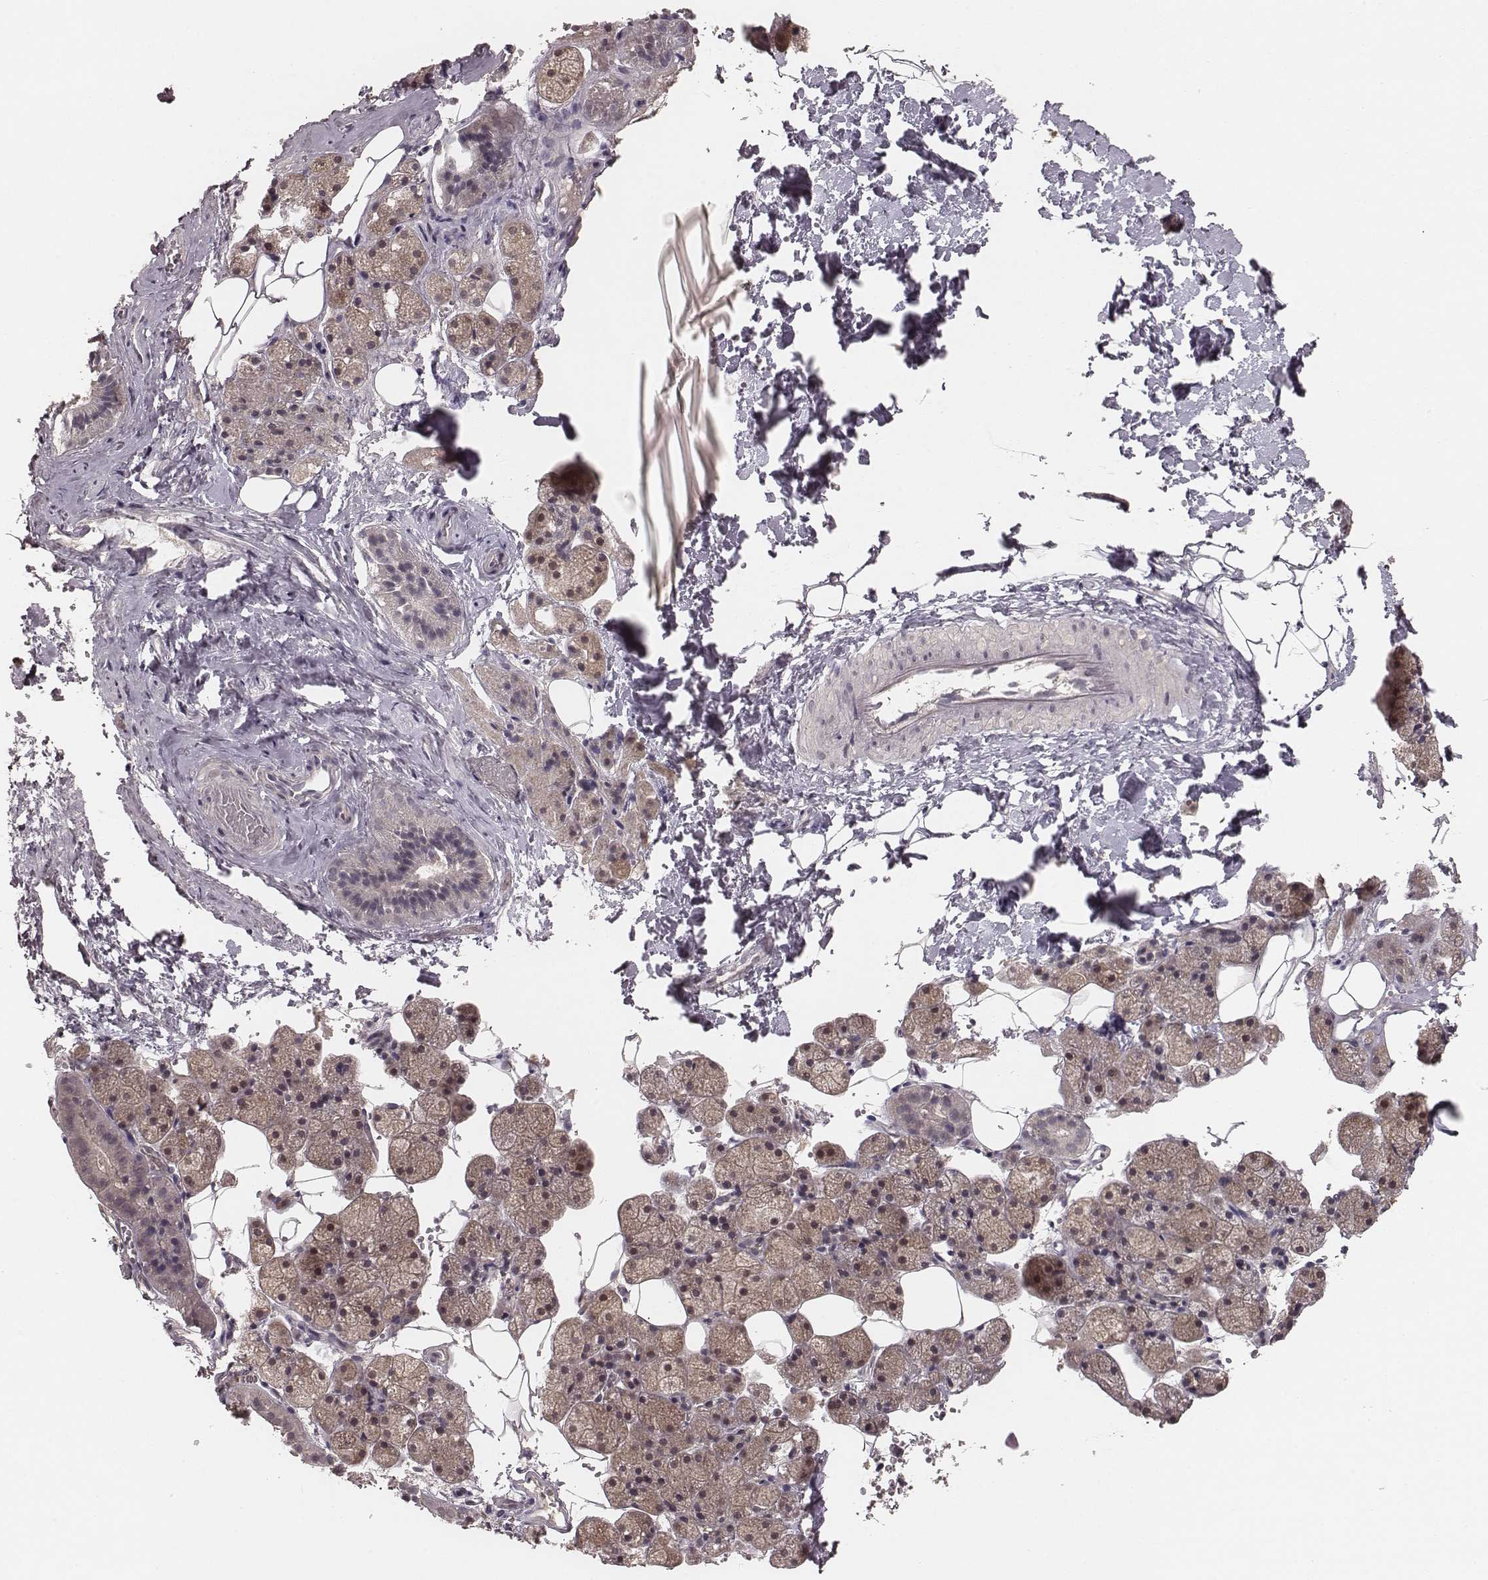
{"staining": {"intensity": "weak", "quantity": ">75%", "location": "cytoplasmic/membranous,nuclear"}, "tissue": "salivary gland", "cell_type": "Glandular cells", "image_type": "normal", "snomed": [{"axis": "morphology", "description": "Normal tissue, NOS"}, {"axis": "topography", "description": "Salivary gland"}], "caption": "This is an image of IHC staining of benign salivary gland, which shows weak staining in the cytoplasmic/membranous,nuclear of glandular cells.", "gene": "LY6K", "patient": {"sex": "male", "age": 38}}